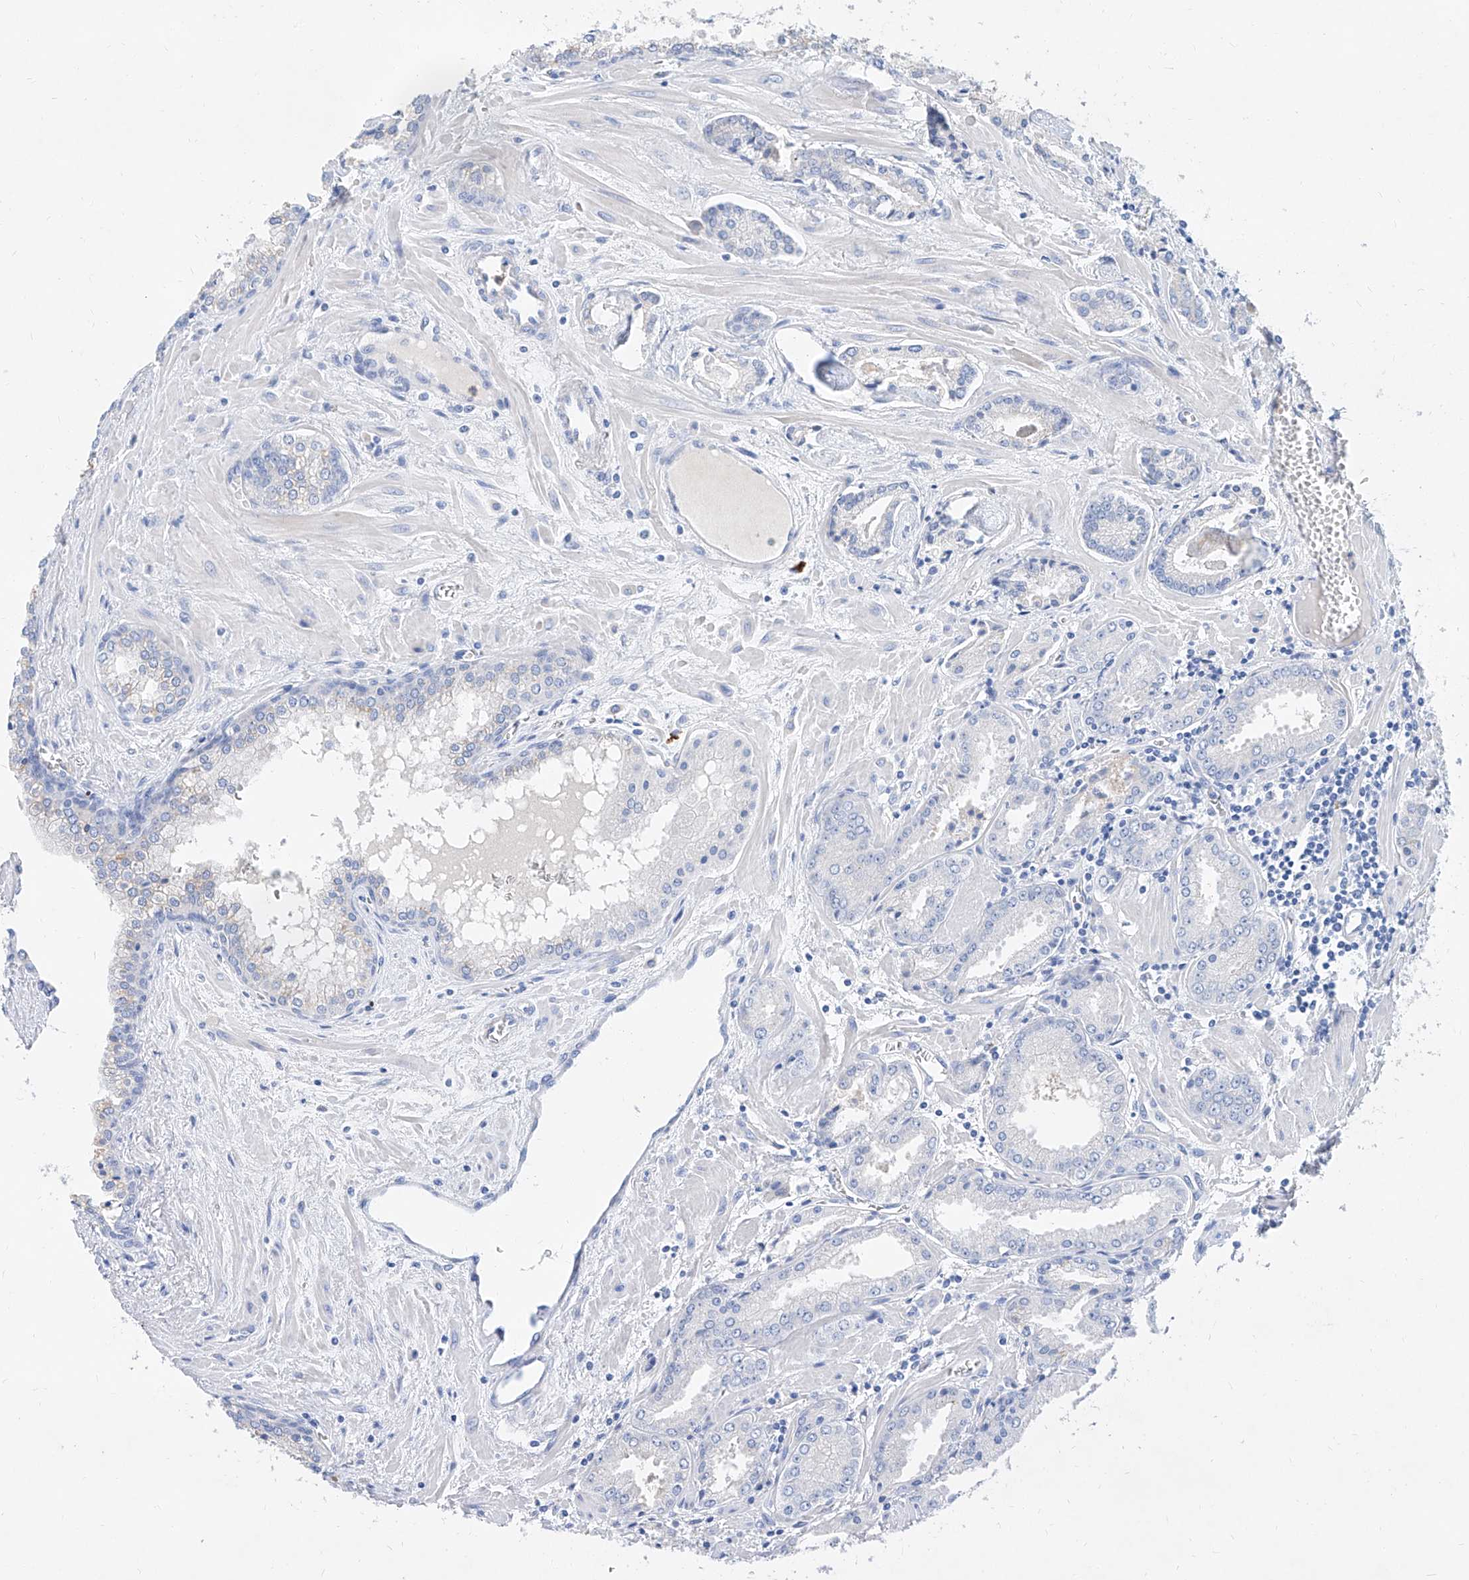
{"staining": {"intensity": "negative", "quantity": "none", "location": "none"}, "tissue": "prostate cancer", "cell_type": "Tumor cells", "image_type": "cancer", "snomed": [{"axis": "morphology", "description": "Adenocarcinoma, Low grade"}, {"axis": "topography", "description": "Prostate"}], "caption": "The immunohistochemistry (IHC) histopathology image has no significant staining in tumor cells of prostate cancer tissue.", "gene": "SLC25A29", "patient": {"sex": "male", "age": 67}}